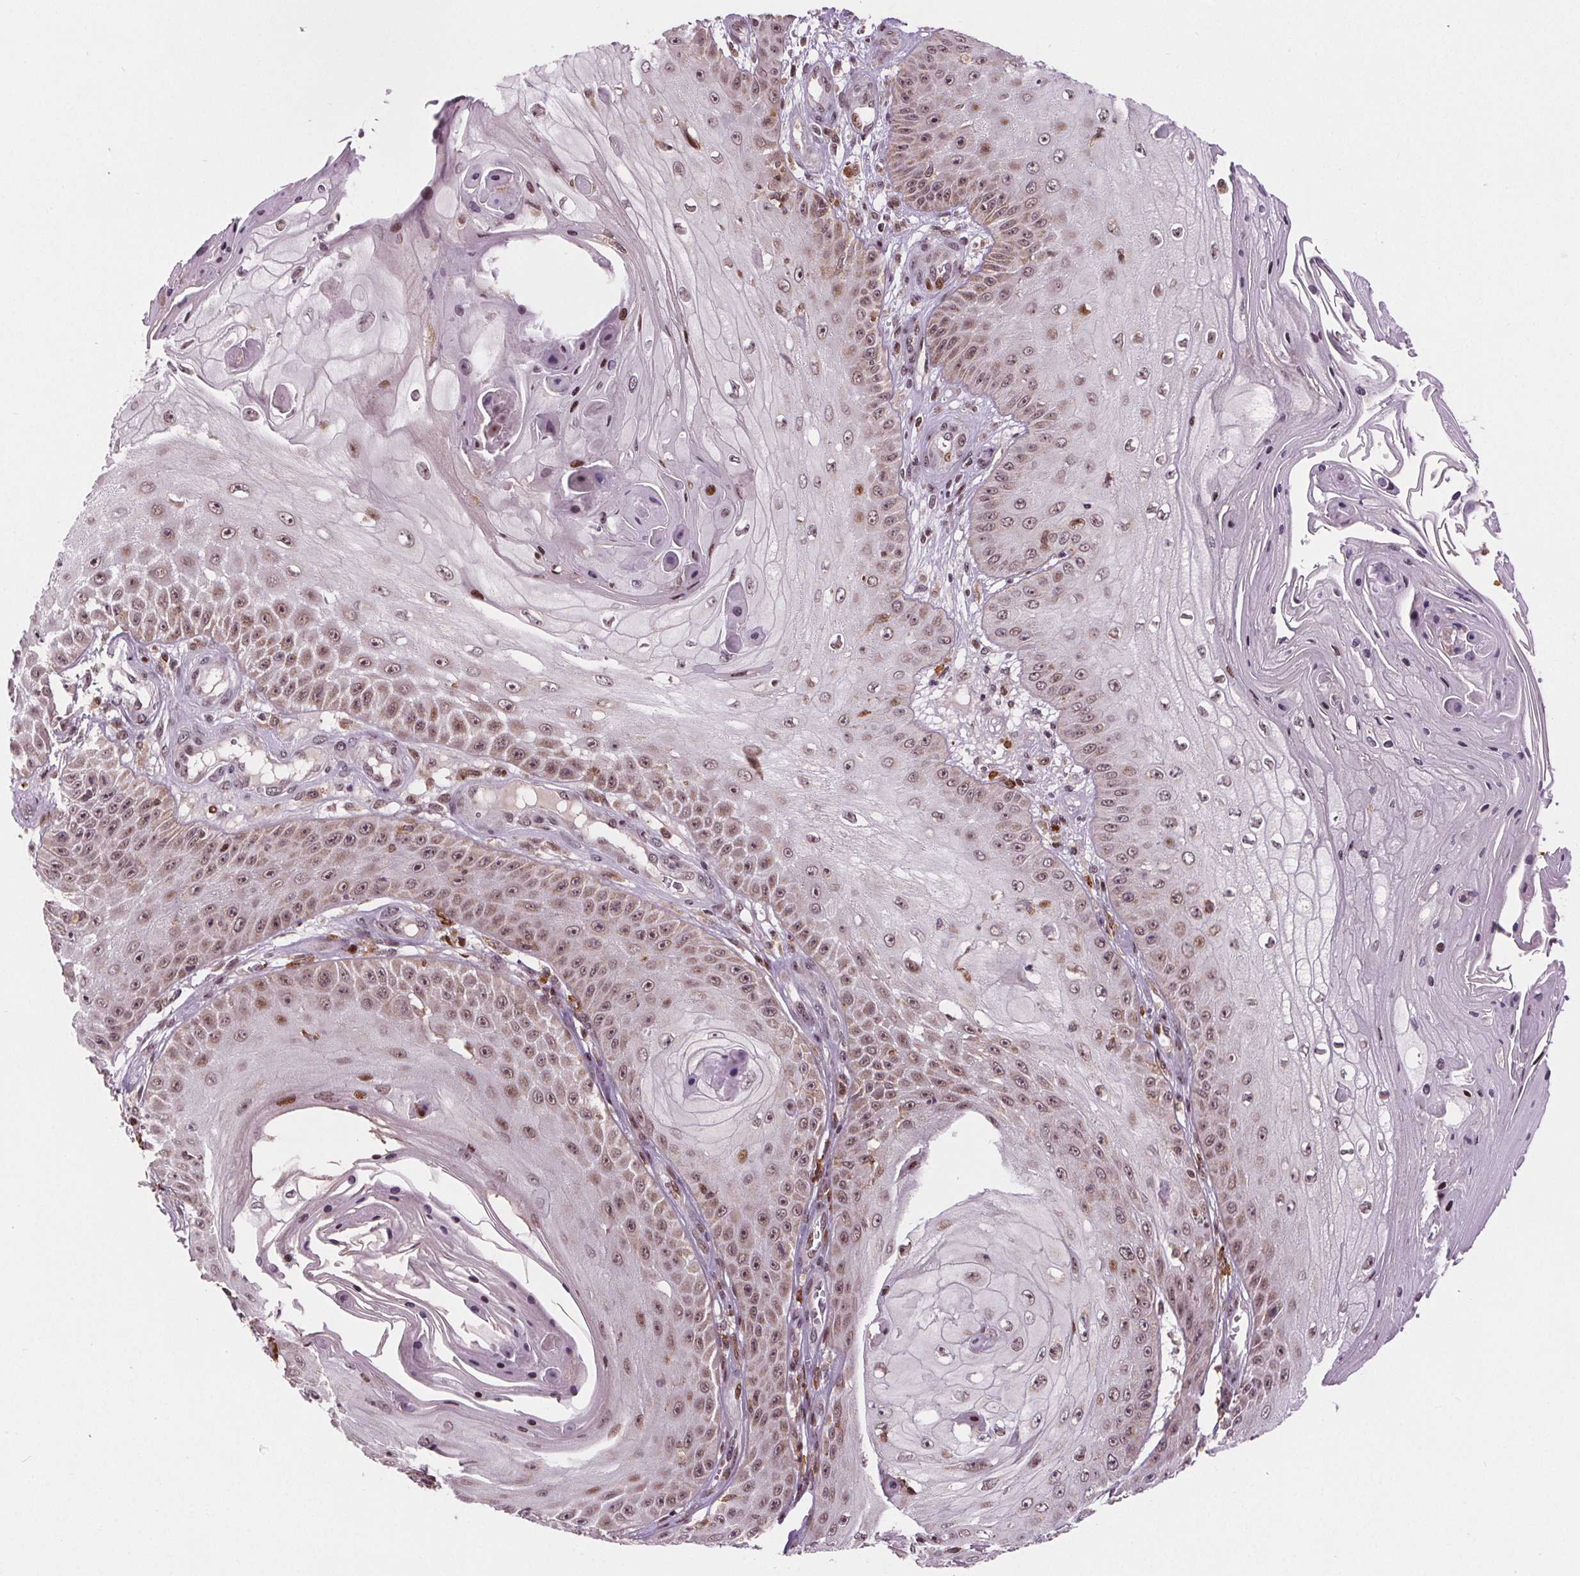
{"staining": {"intensity": "weak", "quantity": ">75%", "location": "nuclear"}, "tissue": "skin cancer", "cell_type": "Tumor cells", "image_type": "cancer", "snomed": [{"axis": "morphology", "description": "Squamous cell carcinoma, NOS"}, {"axis": "topography", "description": "Skin"}], "caption": "Immunohistochemistry (DAB) staining of human skin cancer displays weak nuclear protein positivity in about >75% of tumor cells.", "gene": "SNRNP35", "patient": {"sex": "male", "age": 70}}